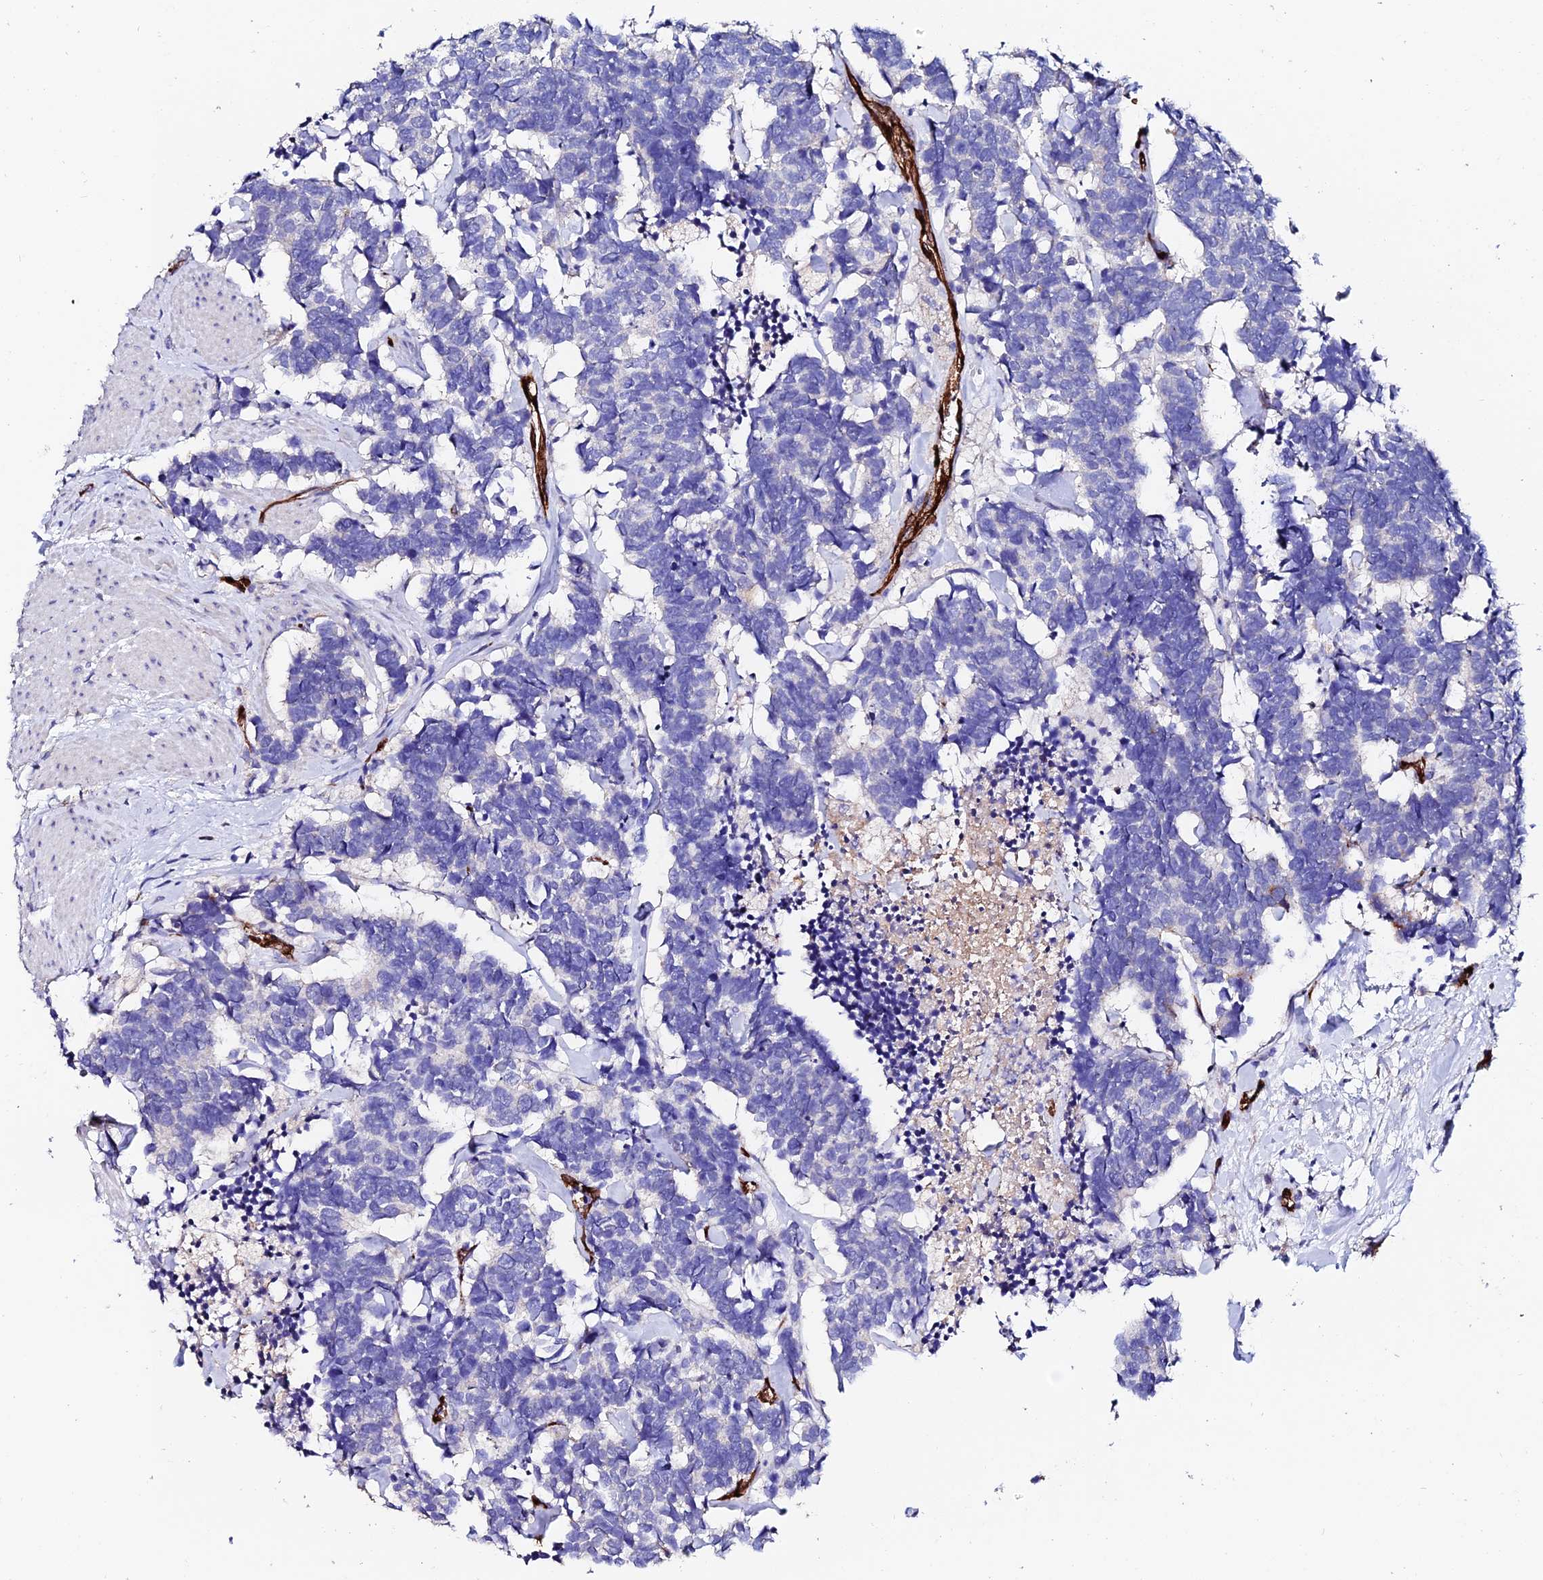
{"staining": {"intensity": "negative", "quantity": "none", "location": "none"}, "tissue": "carcinoid", "cell_type": "Tumor cells", "image_type": "cancer", "snomed": [{"axis": "morphology", "description": "Carcinoma, NOS"}, {"axis": "morphology", "description": "Carcinoid, malignant, NOS"}, {"axis": "topography", "description": "Urinary bladder"}], "caption": "Immunohistochemical staining of human carcinoid displays no significant staining in tumor cells.", "gene": "ESM1", "patient": {"sex": "male", "age": 57}}